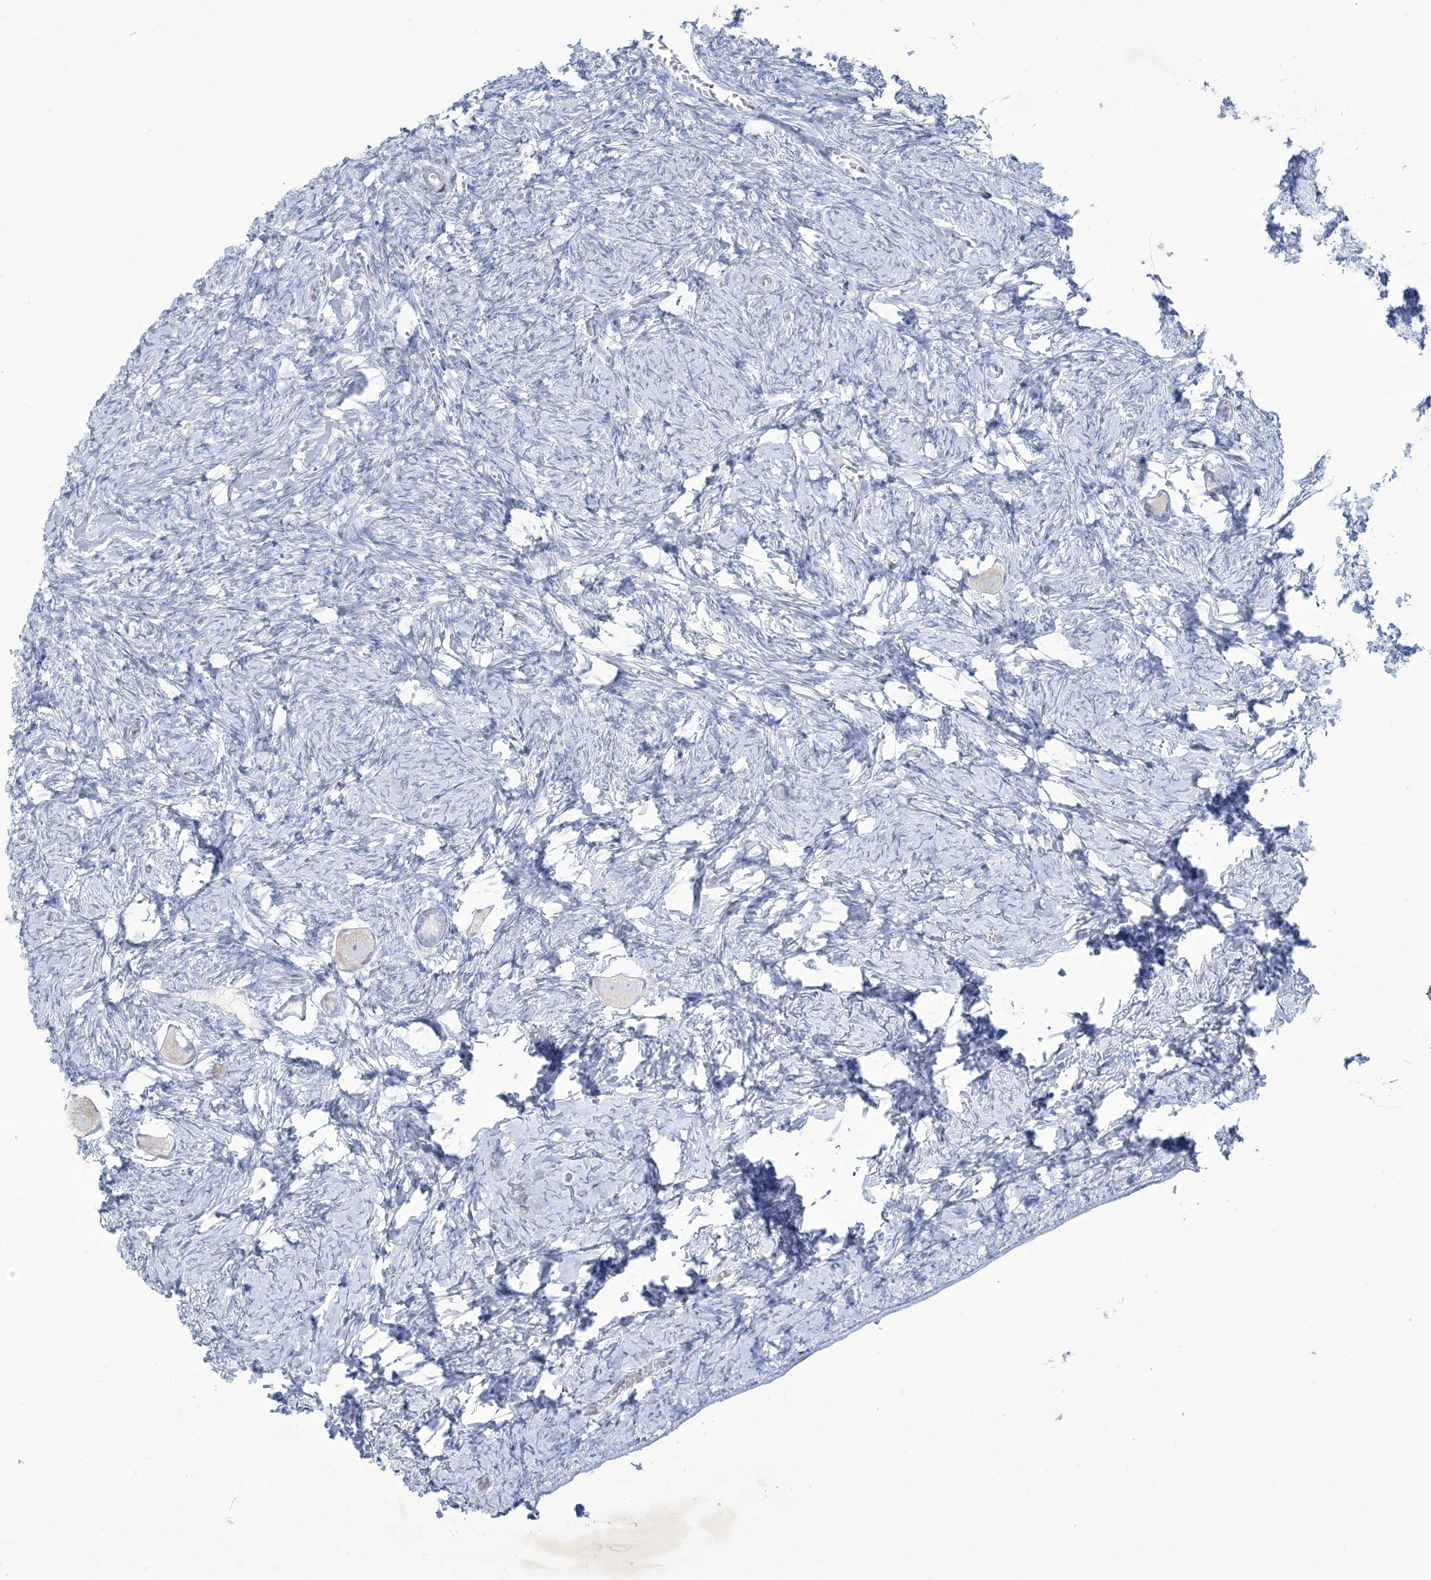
{"staining": {"intensity": "negative", "quantity": "none", "location": "none"}, "tissue": "ovary", "cell_type": "Follicle cells", "image_type": "normal", "snomed": [{"axis": "morphology", "description": "Normal tissue, NOS"}, {"axis": "topography", "description": "Ovary"}], "caption": "Follicle cells show no significant positivity in unremarkable ovary. (IHC, brightfield microscopy, high magnification).", "gene": "B3GNT7", "patient": {"sex": "female", "age": 27}}